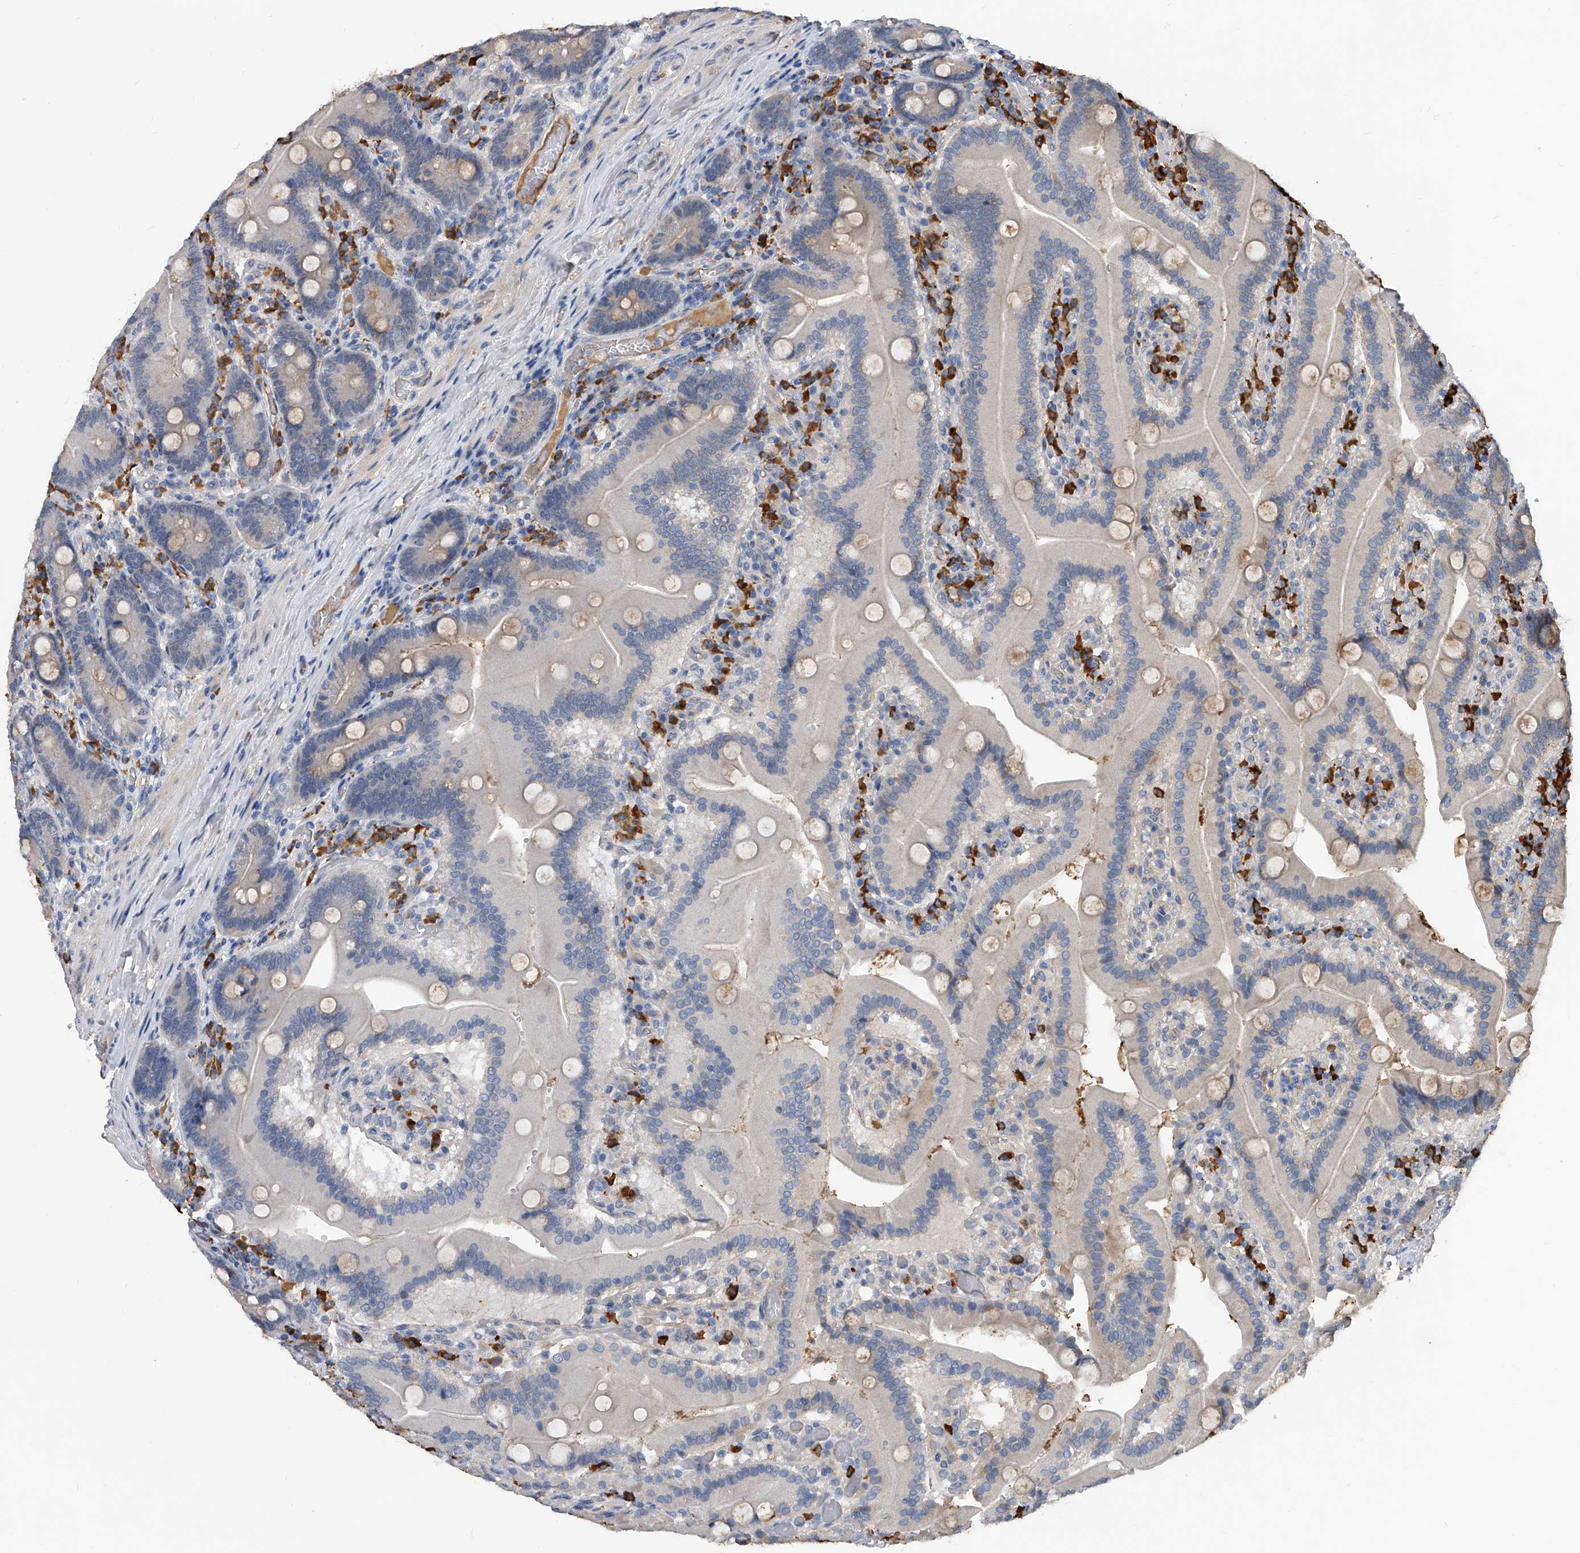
{"staining": {"intensity": "weak", "quantity": "25%-75%", "location": "cytoplasmic/membranous"}, "tissue": "duodenum", "cell_type": "Glandular cells", "image_type": "normal", "snomed": [{"axis": "morphology", "description": "Normal tissue, NOS"}, {"axis": "topography", "description": "Duodenum"}], "caption": "Immunohistochemical staining of benign duodenum displays weak cytoplasmic/membranous protein positivity in about 25%-75% of glandular cells. The staining was performed using DAB, with brown indicating positive protein expression. Nuclei are stained blue with hematoxylin.", "gene": "ZNF25", "patient": {"sex": "female", "age": 62}}